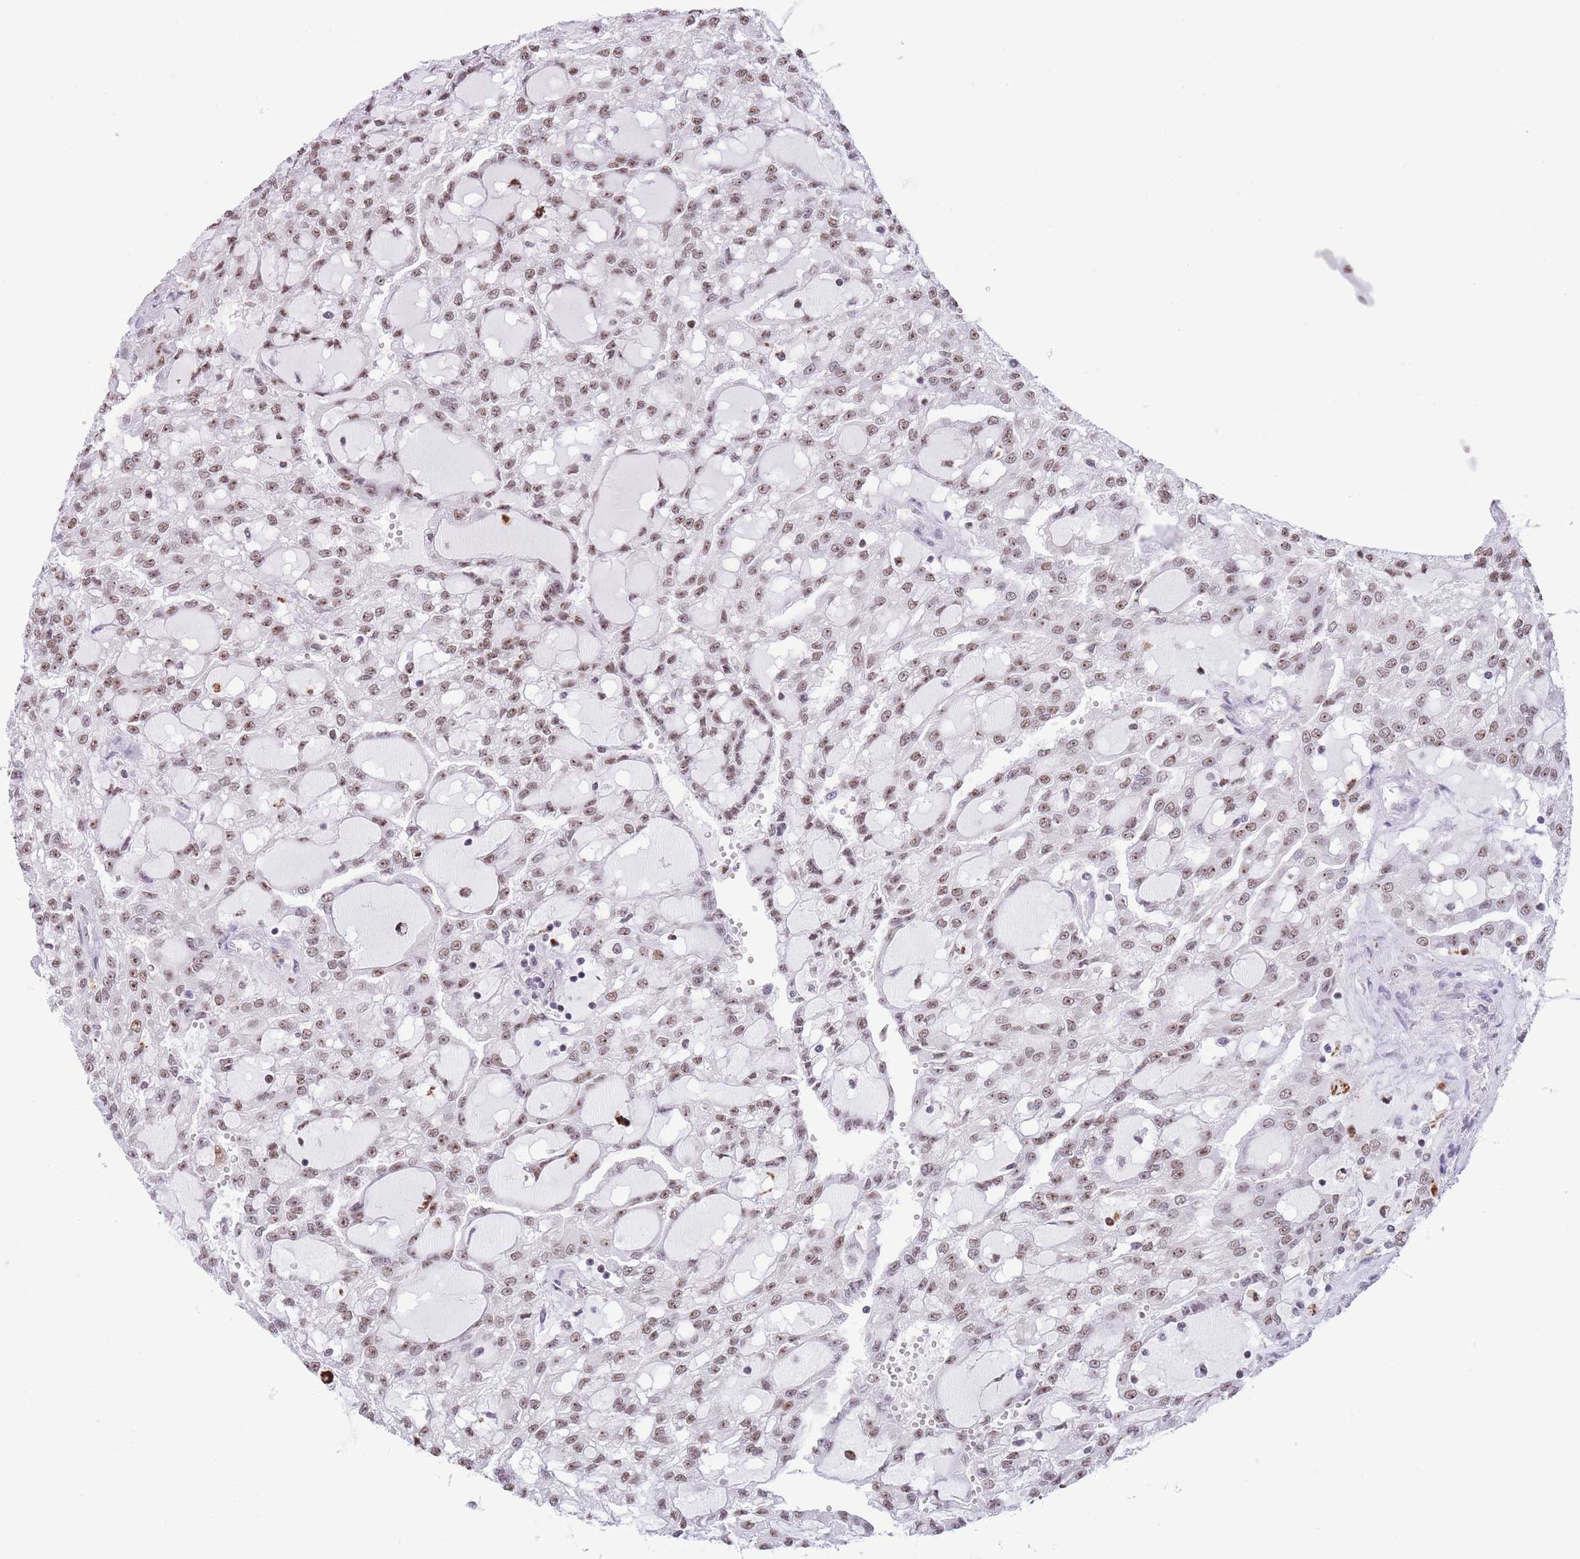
{"staining": {"intensity": "moderate", "quantity": ">75%", "location": "nuclear"}, "tissue": "renal cancer", "cell_type": "Tumor cells", "image_type": "cancer", "snomed": [{"axis": "morphology", "description": "Adenocarcinoma, NOS"}, {"axis": "topography", "description": "Kidney"}], "caption": "Brown immunohistochemical staining in human renal cancer exhibits moderate nuclear expression in approximately >75% of tumor cells.", "gene": "EVC2", "patient": {"sex": "male", "age": 63}}